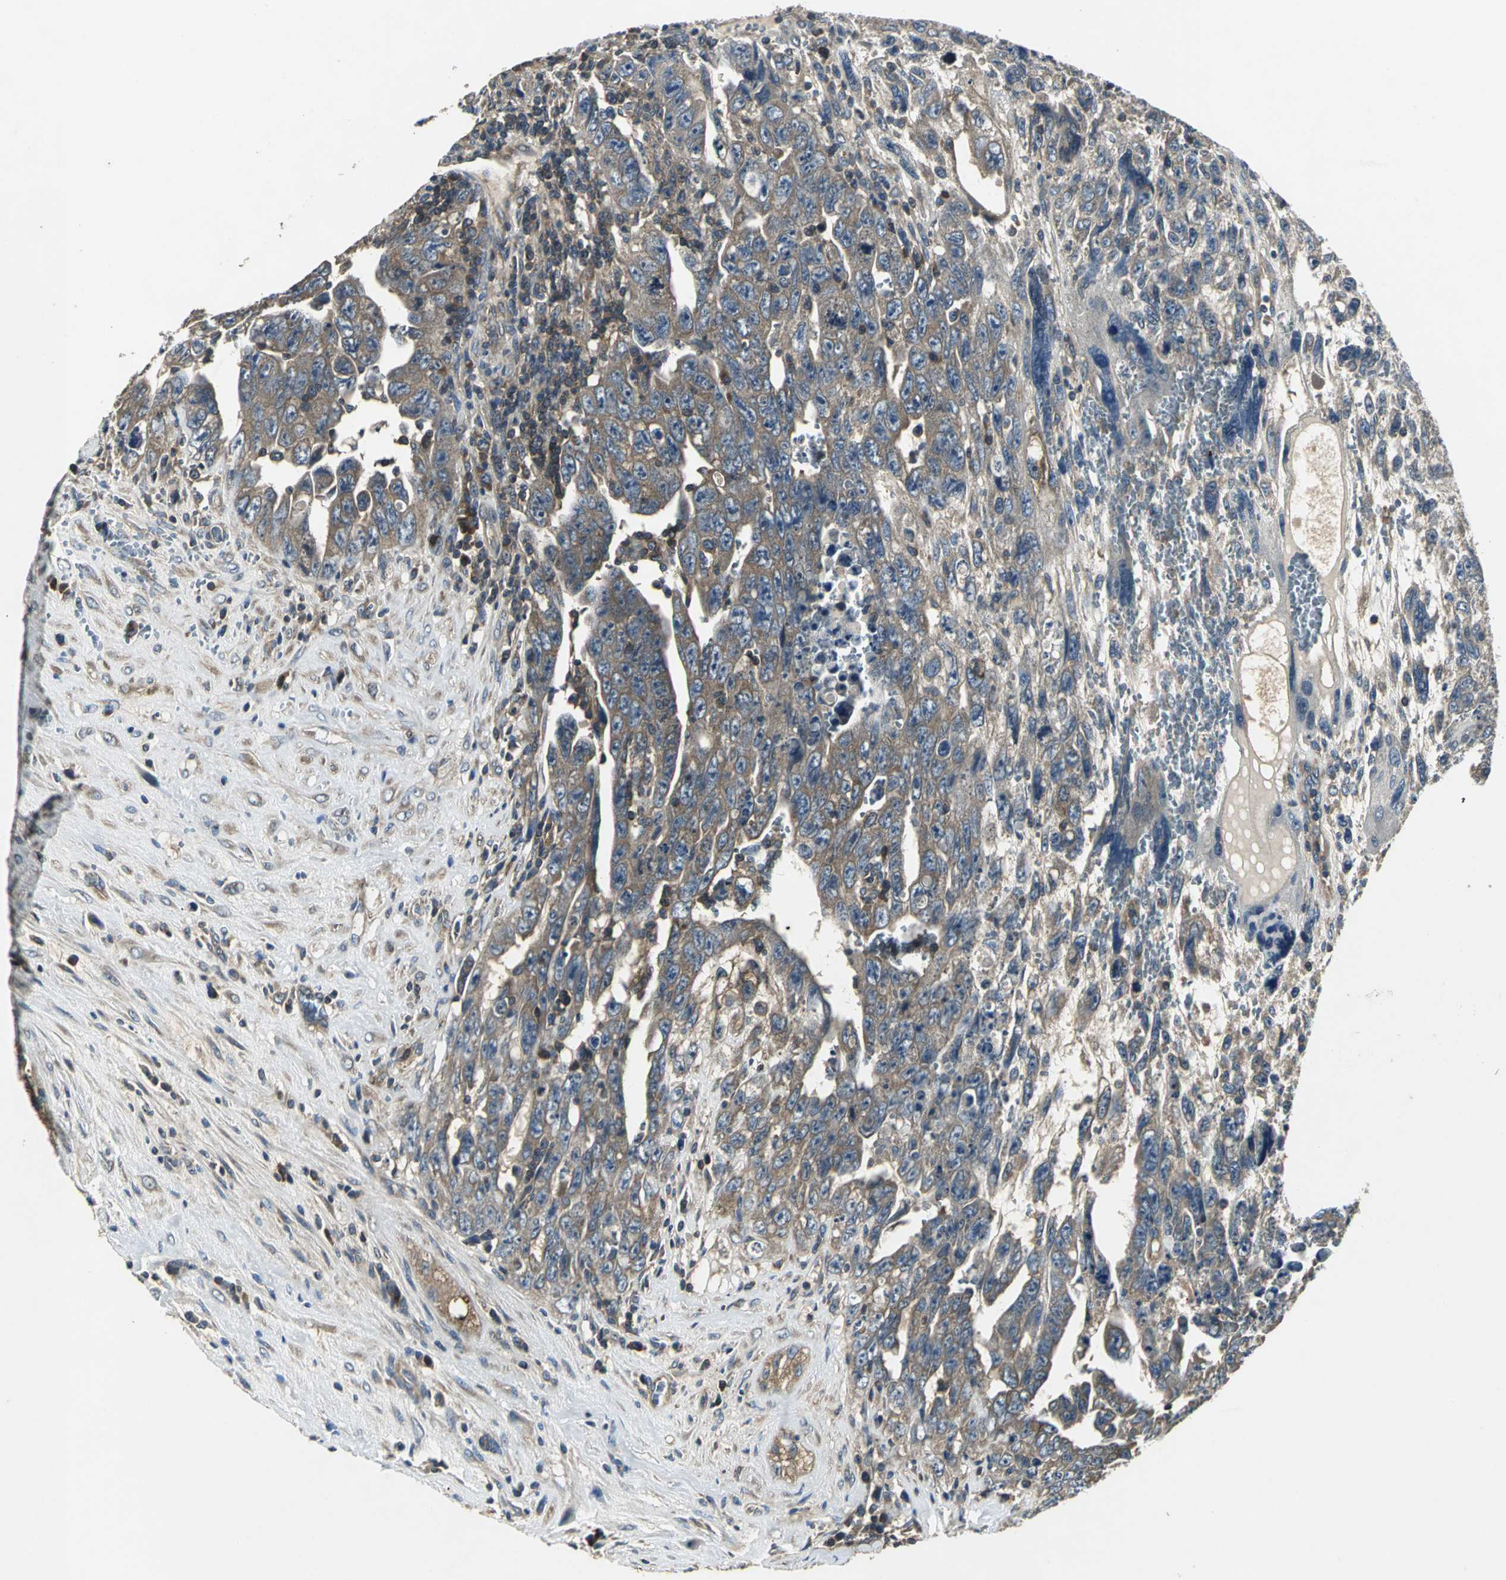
{"staining": {"intensity": "weak", "quantity": ">75%", "location": "cytoplasmic/membranous"}, "tissue": "testis cancer", "cell_type": "Tumor cells", "image_type": "cancer", "snomed": [{"axis": "morphology", "description": "Carcinoma, Embryonal, NOS"}, {"axis": "topography", "description": "Testis"}], "caption": "This is a photomicrograph of IHC staining of embryonal carcinoma (testis), which shows weak staining in the cytoplasmic/membranous of tumor cells.", "gene": "IRF3", "patient": {"sex": "male", "age": 28}}